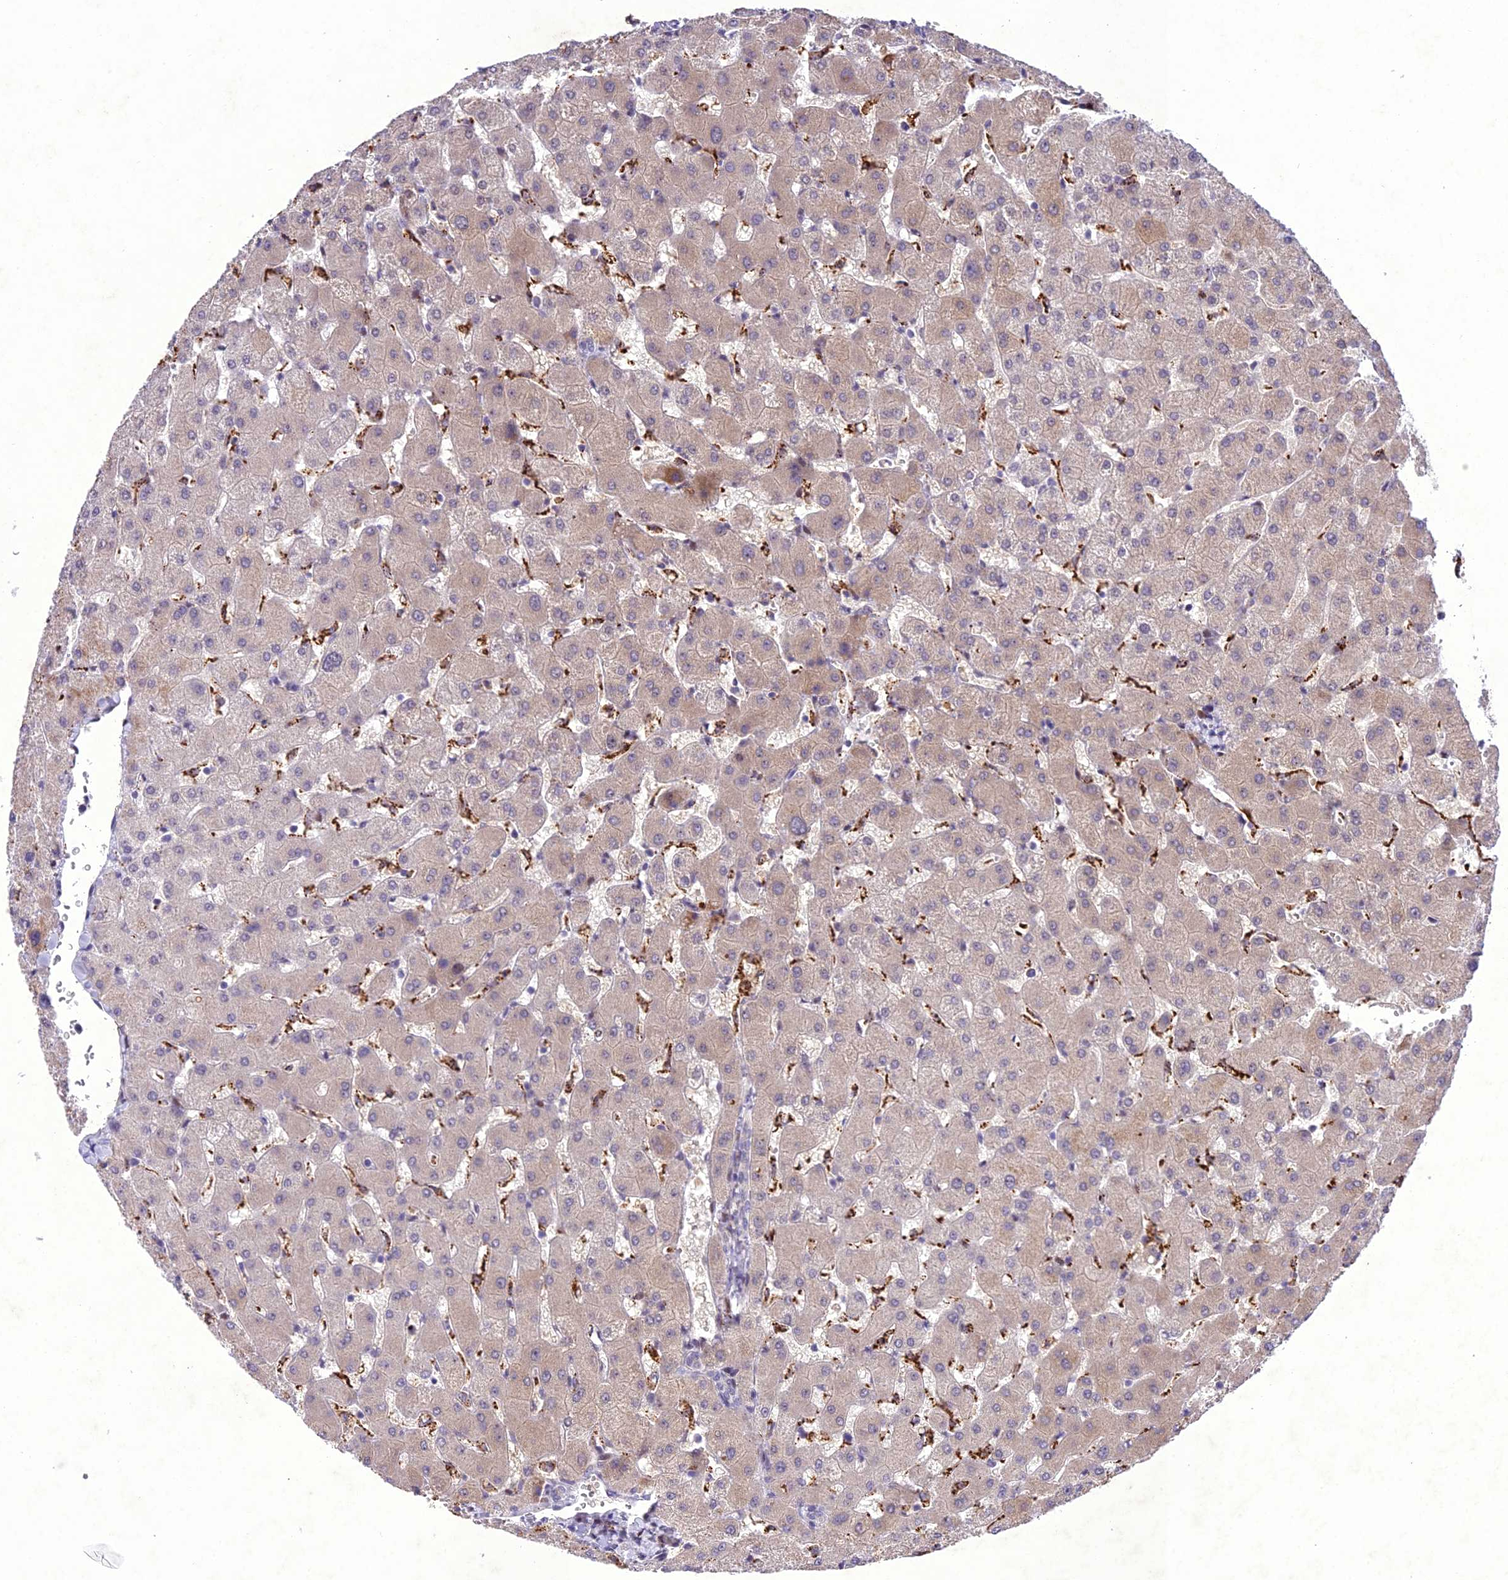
{"staining": {"intensity": "weak", "quantity": "<25%", "location": "cytoplasmic/membranous"}, "tissue": "liver", "cell_type": "Cholangiocytes", "image_type": "normal", "snomed": [{"axis": "morphology", "description": "Normal tissue, NOS"}, {"axis": "topography", "description": "Liver"}], "caption": "Cholangiocytes show no significant protein staining in normal liver. (DAB (3,3'-diaminobenzidine) immunohistochemistry (IHC) with hematoxylin counter stain).", "gene": "ANKRD52", "patient": {"sex": "female", "age": 63}}